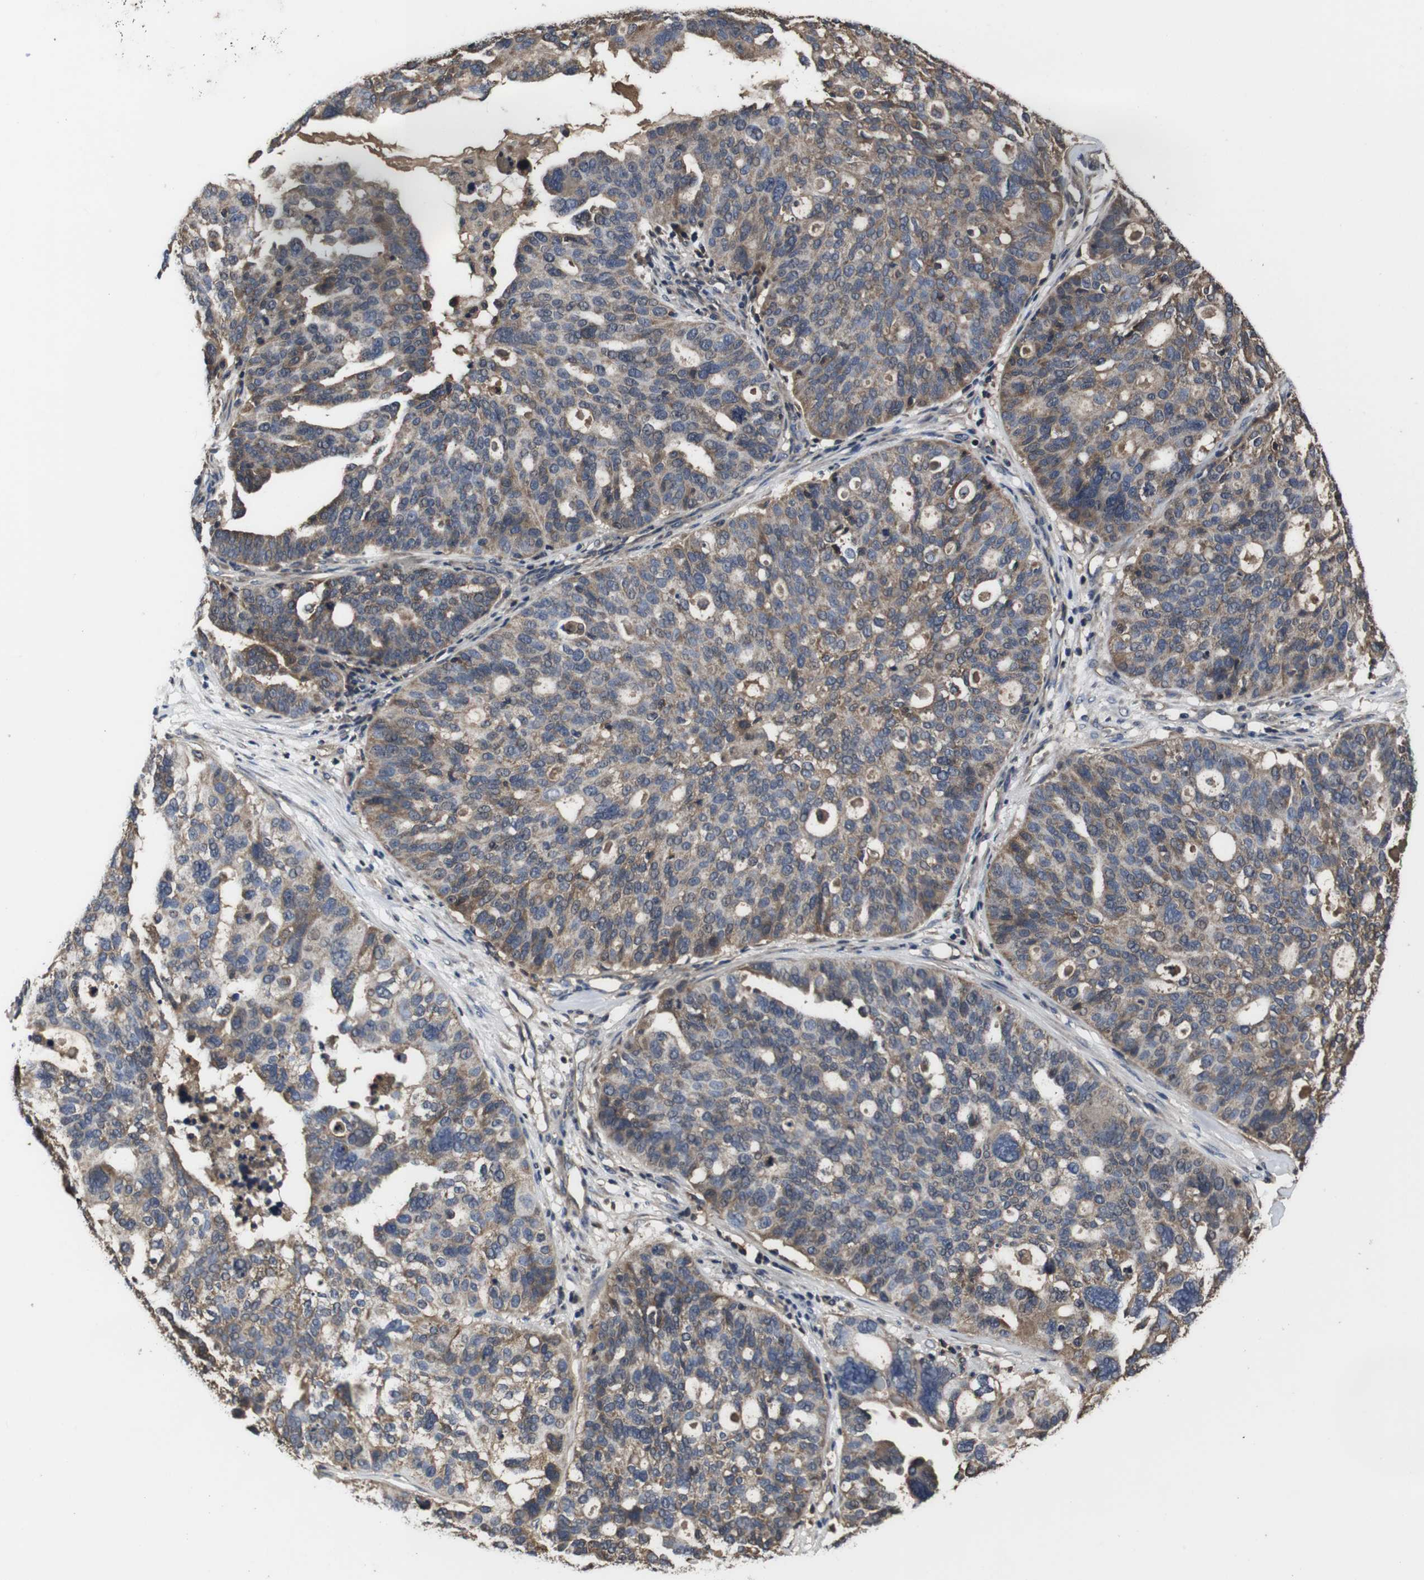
{"staining": {"intensity": "moderate", "quantity": "25%-75%", "location": "cytoplasmic/membranous"}, "tissue": "ovarian cancer", "cell_type": "Tumor cells", "image_type": "cancer", "snomed": [{"axis": "morphology", "description": "Cystadenocarcinoma, serous, NOS"}, {"axis": "topography", "description": "Ovary"}], "caption": "IHC (DAB (3,3'-diaminobenzidine)) staining of ovarian cancer demonstrates moderate cytoplasmic/membranous protein staining in about 25%-75% of tumor cells.", "gene": "CXCL11", "patient": {"sex": "female", "age": 59}}